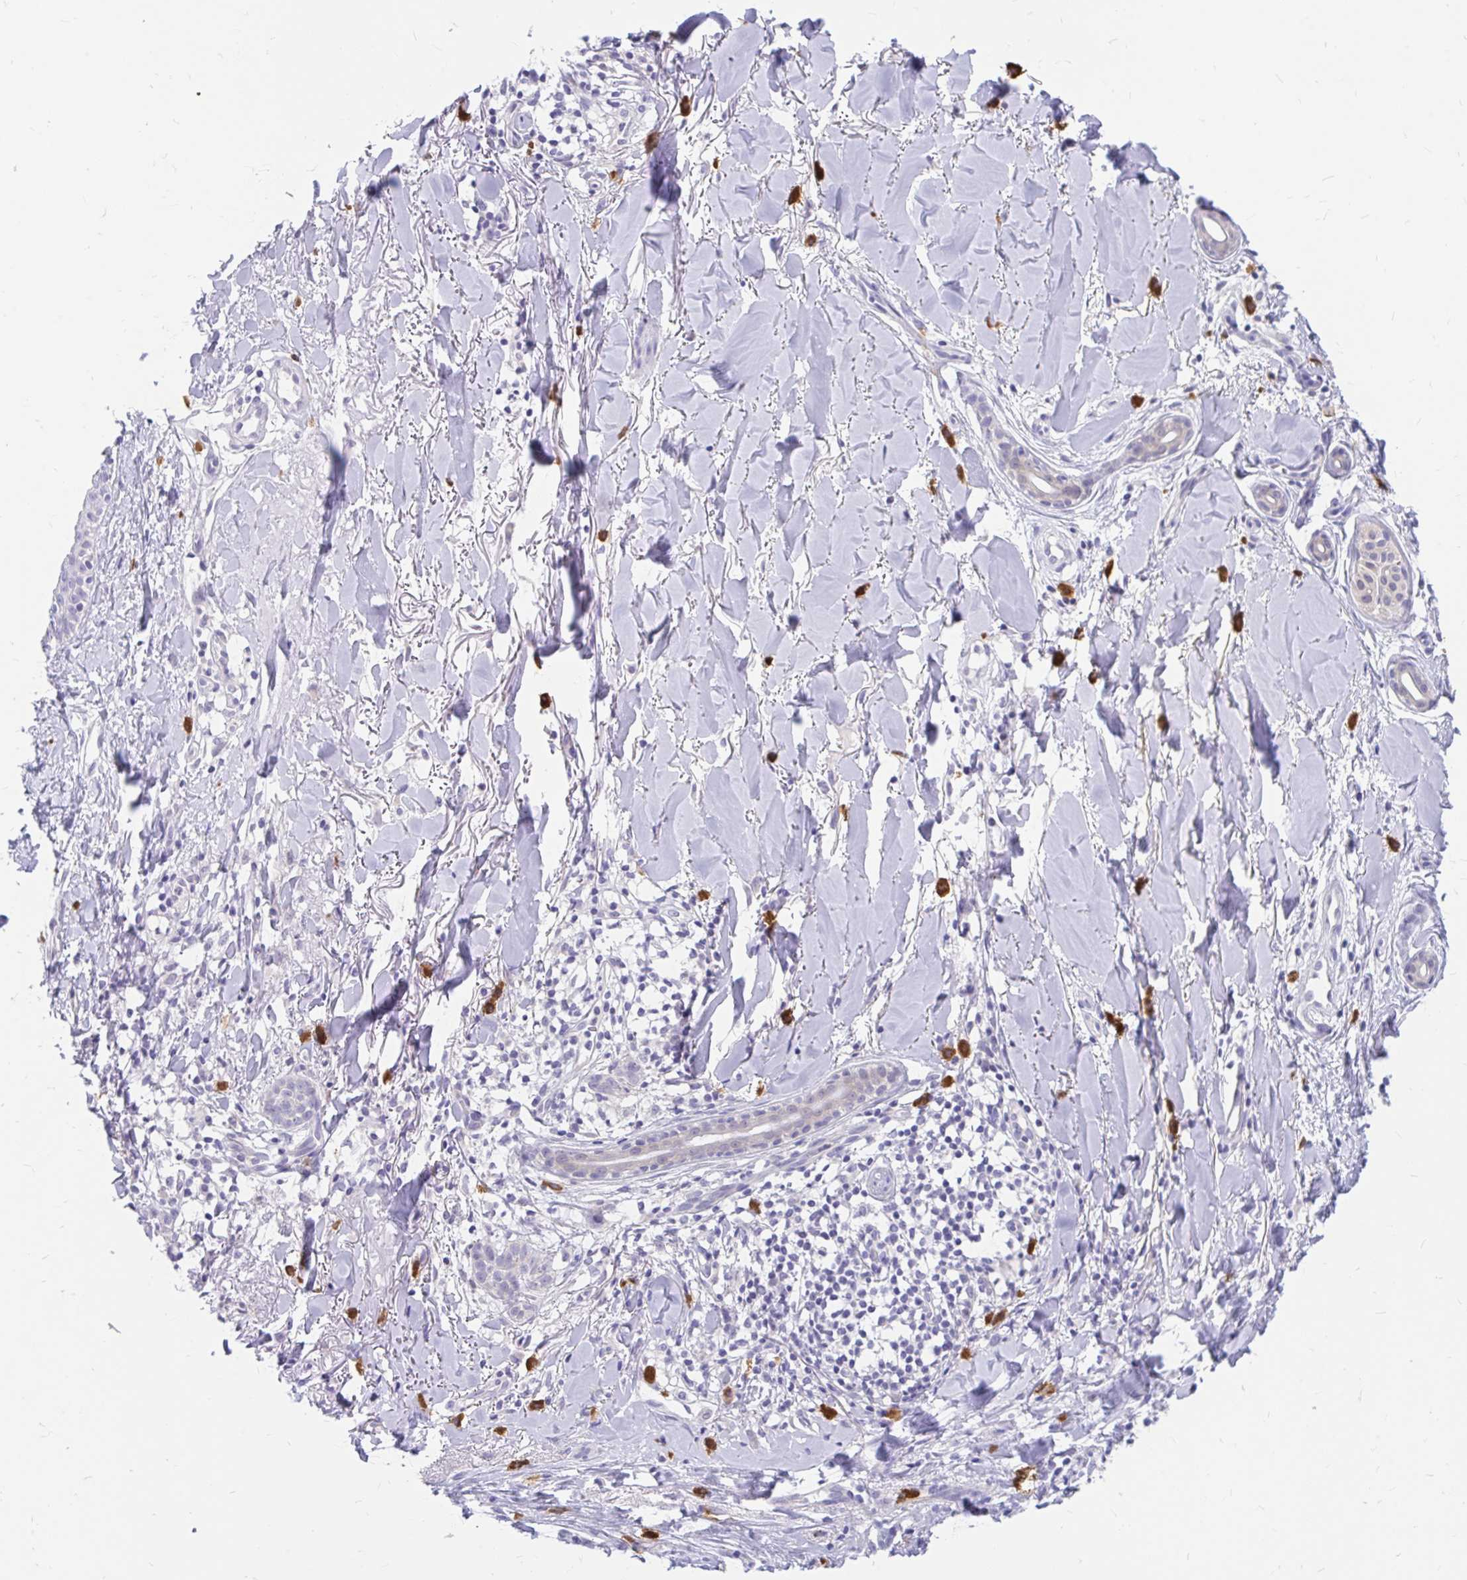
{"staining": {"intensity": "negative", "quantity": "none", "location": "none"}, "tissue": "skin cancer", "cell_type": "Tumor cells", "image_type": "cancer", "snomed": [{"axis": "morphology", "description": "Basal cell carcinoma"}, {"axis": "topography", "description": "Skin"}], "caption": "Tumor cells show no significant protein staining in skin cancer (basal cell carcinoma).", "gene": "MAP1LC3A", "patient": {"sex": "male", "age": 52}}